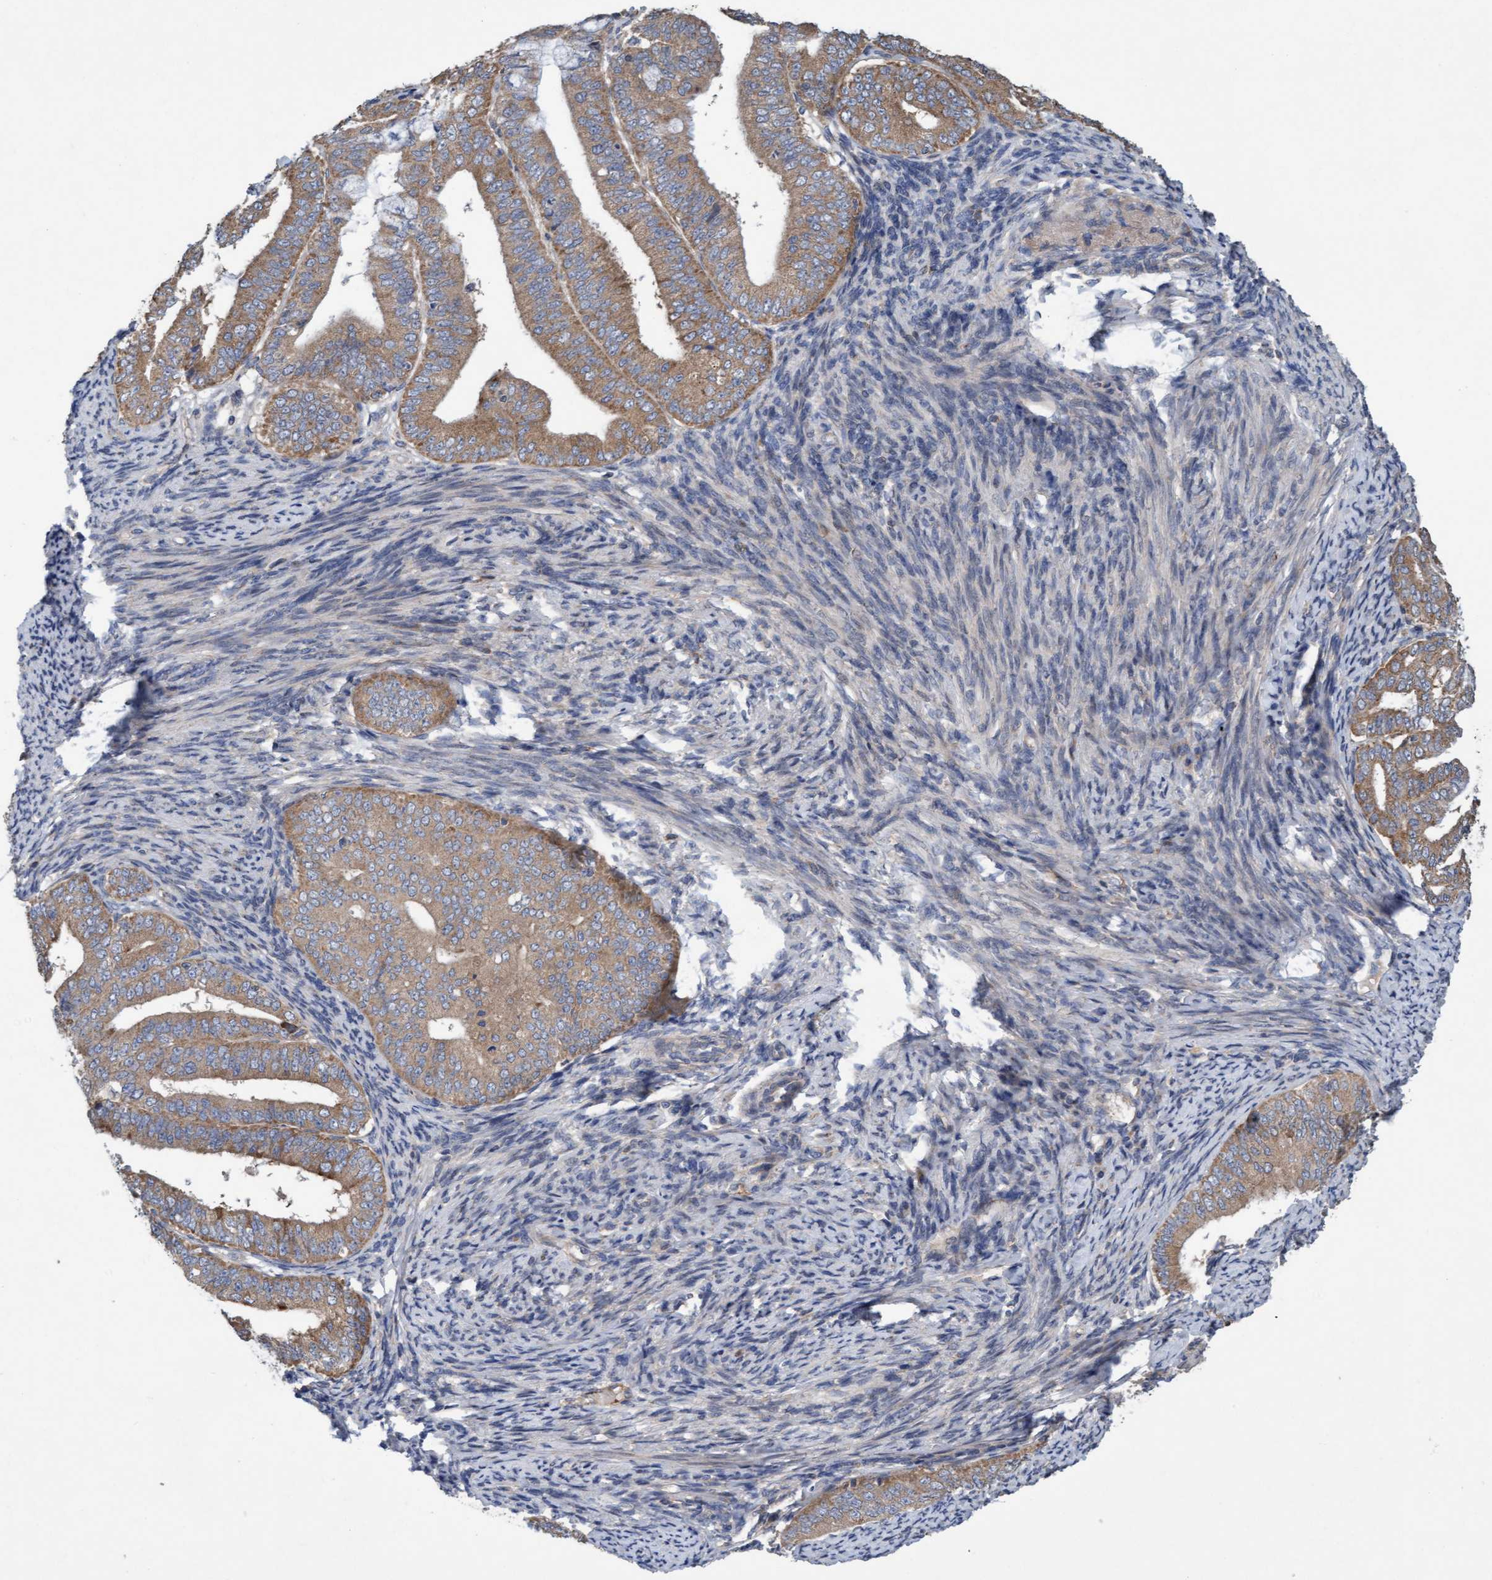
{"staining": {"intensity": "weak", "quantity": ">75%", "location": "cytoplasmic/membranous"}, "tissue": "endometrial cancer", "cell_type": "Tumor cells", "image_type": "cancer", "snomed": [{"axis": "morphology", "description": "Adenocarcinoma, NOS"}, {"axis": "topography", "description": "Endometrium"}], "caption": "A brown stain shows weak cytoplasmic/membranous staining of a protein in human endometrial cancer tumor cells. Using DAB (3,3'-diaminobenzidine) (brown) and hematoxylin (blue) stains, captured at high magnification using brightfield microscopy.", "gene": "DDHD2", "patient": {"sex": "female", "age": 63}}